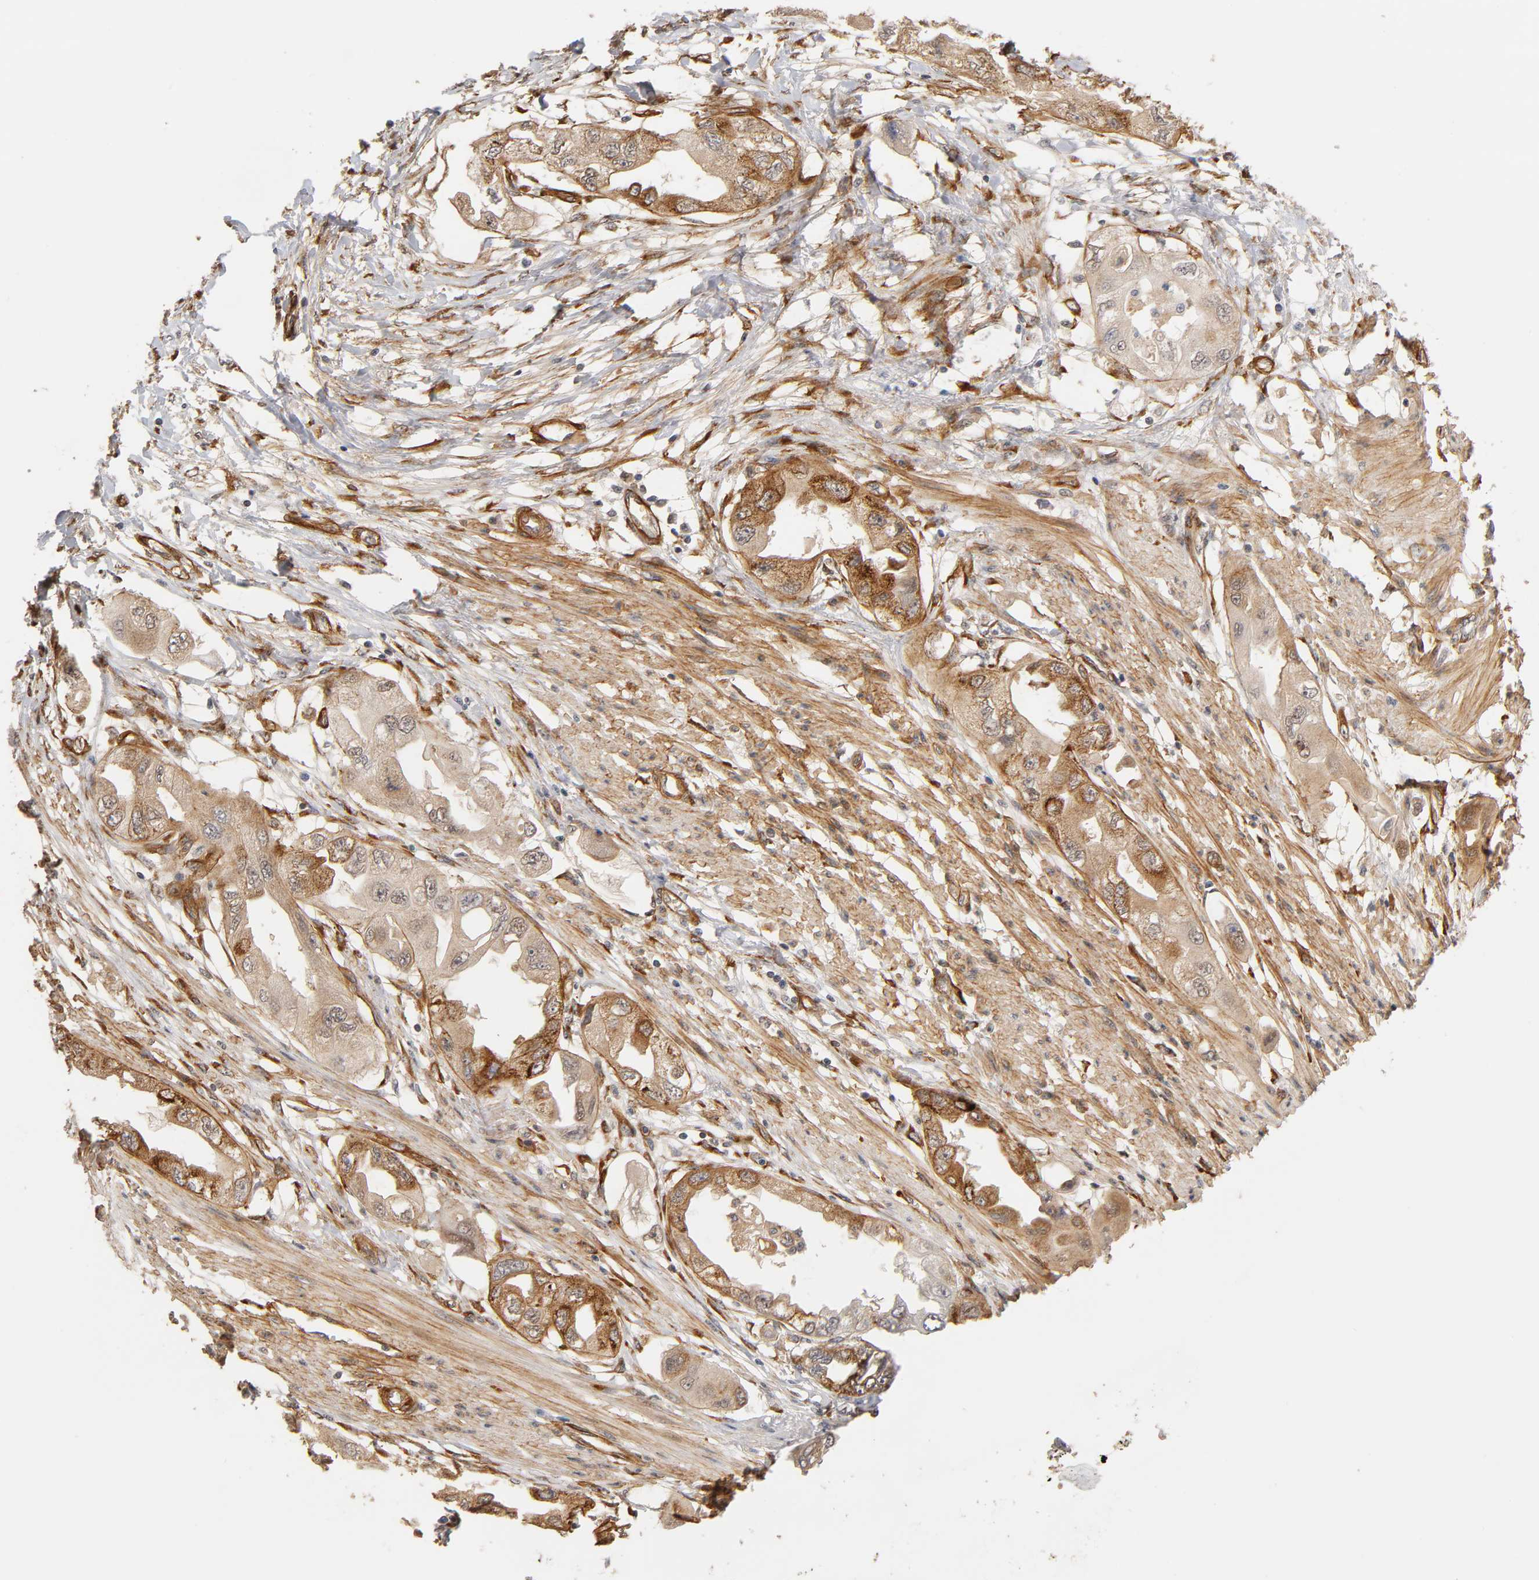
{"staining": {"intensity": "moderate", "quantity": ">75%", "location": "cytoplasmic/membranous"}, "tissue": "endometrial cancer", "cell_type": "Tumor cells", "image_type": "cancer", "snomed": [{"axis": "morphology", "description": "Adenocarcinoma, NOS"}, {"axis": "topography", "description": "Endometrium"}], "caption": "An image of human endometrial cancer (adenocarcinoma) stained for a protein reveals moderate cytoplasmic/membranous brown staining in tumor cells. Using DAB (3,3'-diaminobenzidine) (brown) and hematoxylin (blue) stains, captured at high magnification using brightfield microscopy.", "gene": "LAMB1", "patient": {"sex": "female", "age": 67}}